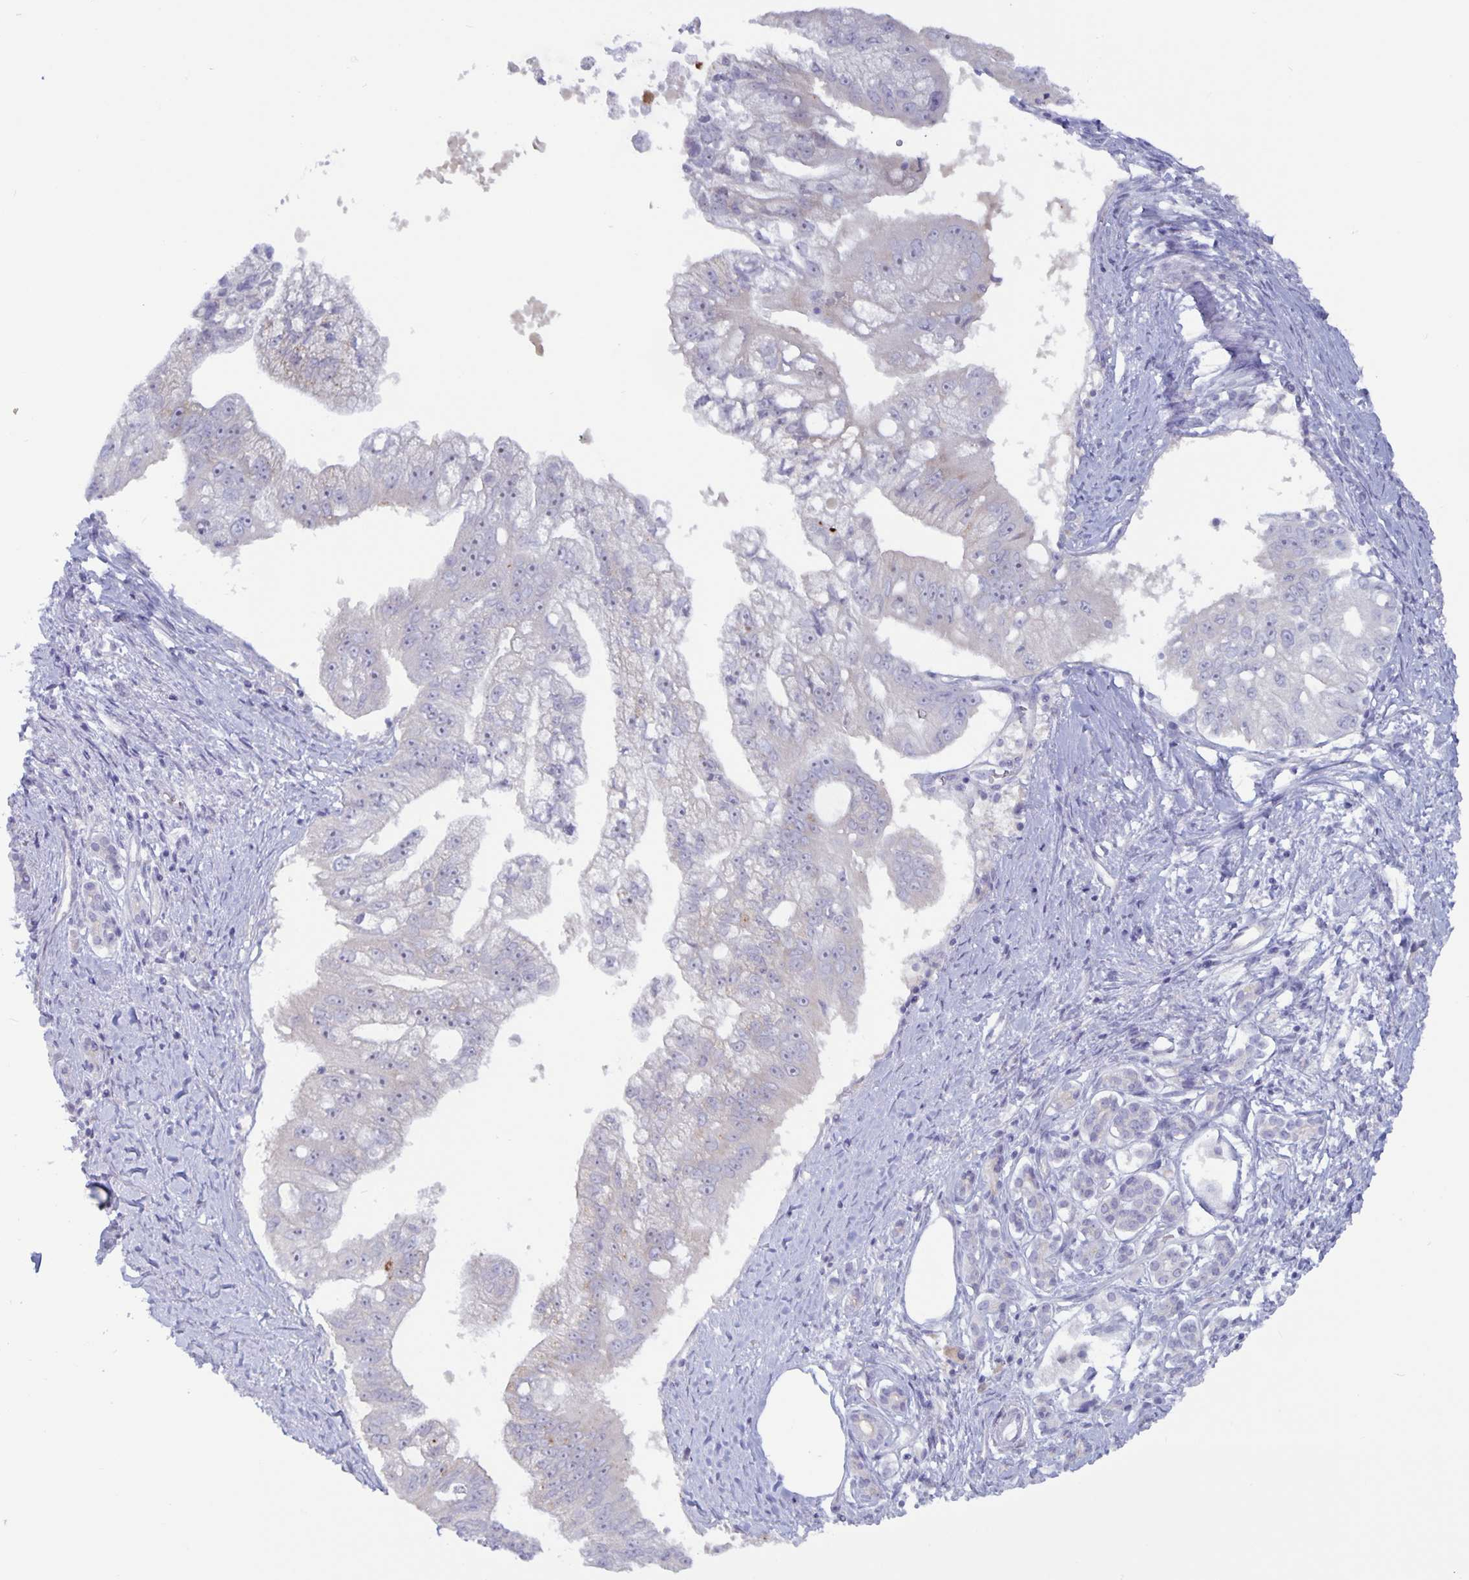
{"staining": {"intensity": "negative", "quantity": "none", "location": "none"}, "tissue": "pancreatic cancer", "cell_type": "Tumor cells", "image_type": "cancer", "snomed": [{"axis": "morphology", "description": "Adenocarcinoma, NOS"}, {"axis": "topography", "description": "Pancreas"}], "caption": "This is an IHC image of pancreatic cancer (adenocarcinoma). There is no expression in tumor cells.", "gene": "PLCB3", "patient": {"sex": "male", "age": 70}}